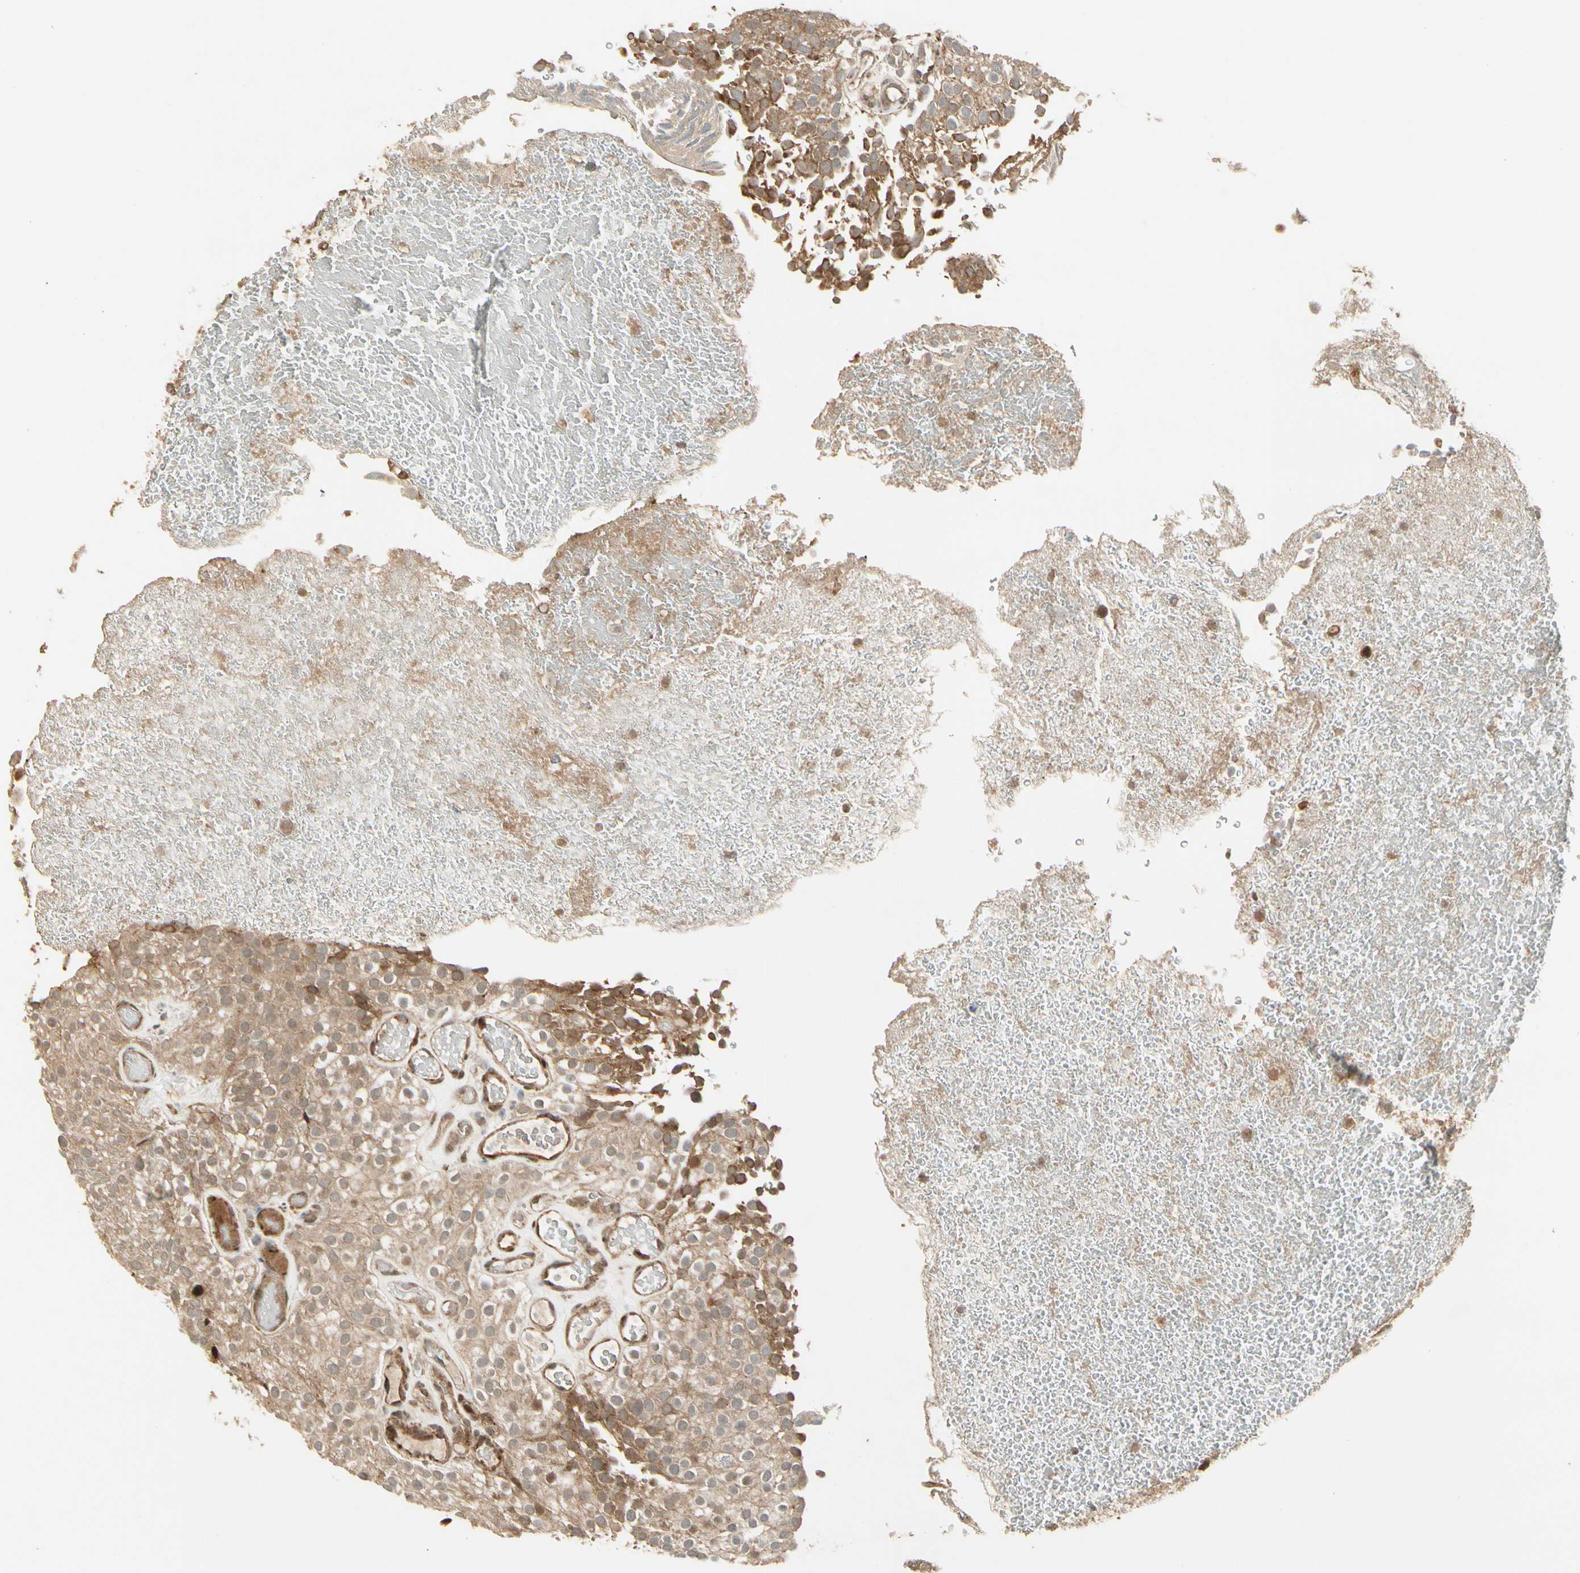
{"staining": {"intensity": "weak", "quantity": ">75%", "location": "cytoplasmic/membranous"}, "tissue": "urothelial cancer", "cell_type": "Tumor cells", "image_type": "cancer", "snomed": [{"axis": "morphology", "description": "Urothelial carcinoma, Low grade"}, {"axis": "topography", "description": "Urinary bladder"}], "caption": "Immunohistochemistry image of urothelial cancer stained for a protein (brown), which displays low levels of weak cytoplasmic/membranous staining in about >75% of tumor cells.", "gene": "GLUL", "patient": {"sex": "male", "age": 78}}